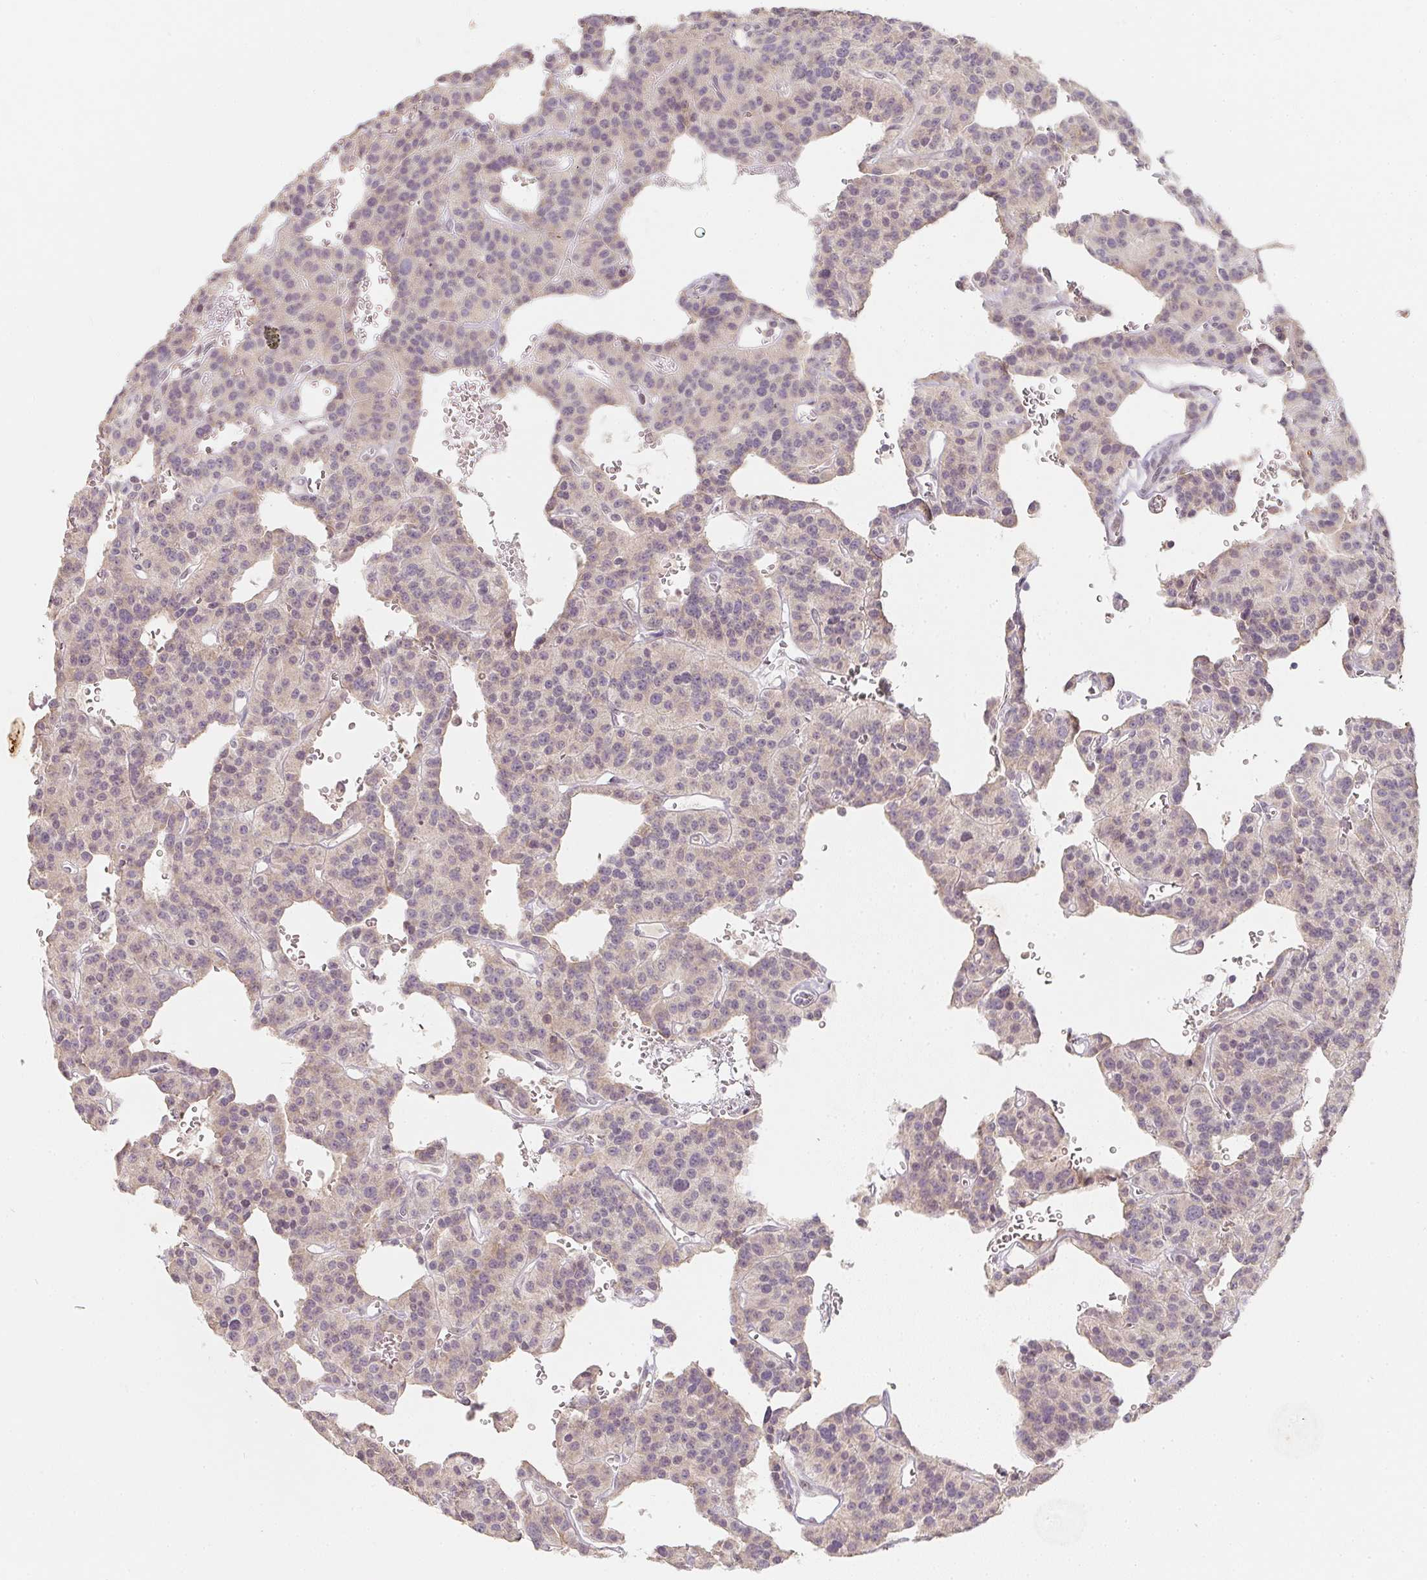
{"staining": {"intensity": "weak", "quantity": "<25%", "location": "cytoplasmic/membranous"}, "tissue": "carcinoid", "cell_type": "Tumor cells", "image_type": "cancer", "snomed": [{"axis": "morphology", "description": "Carcinoid, malignant, NOS"}, {"axis": "topography", "description": "Lung"}], "caption": "Carcinoid stained for a protein using immunohistochemistry (IHC) displays no positivity tumor cells.", "gene": "SOAT1", "patient": {"sex": "female", "age": 71}}